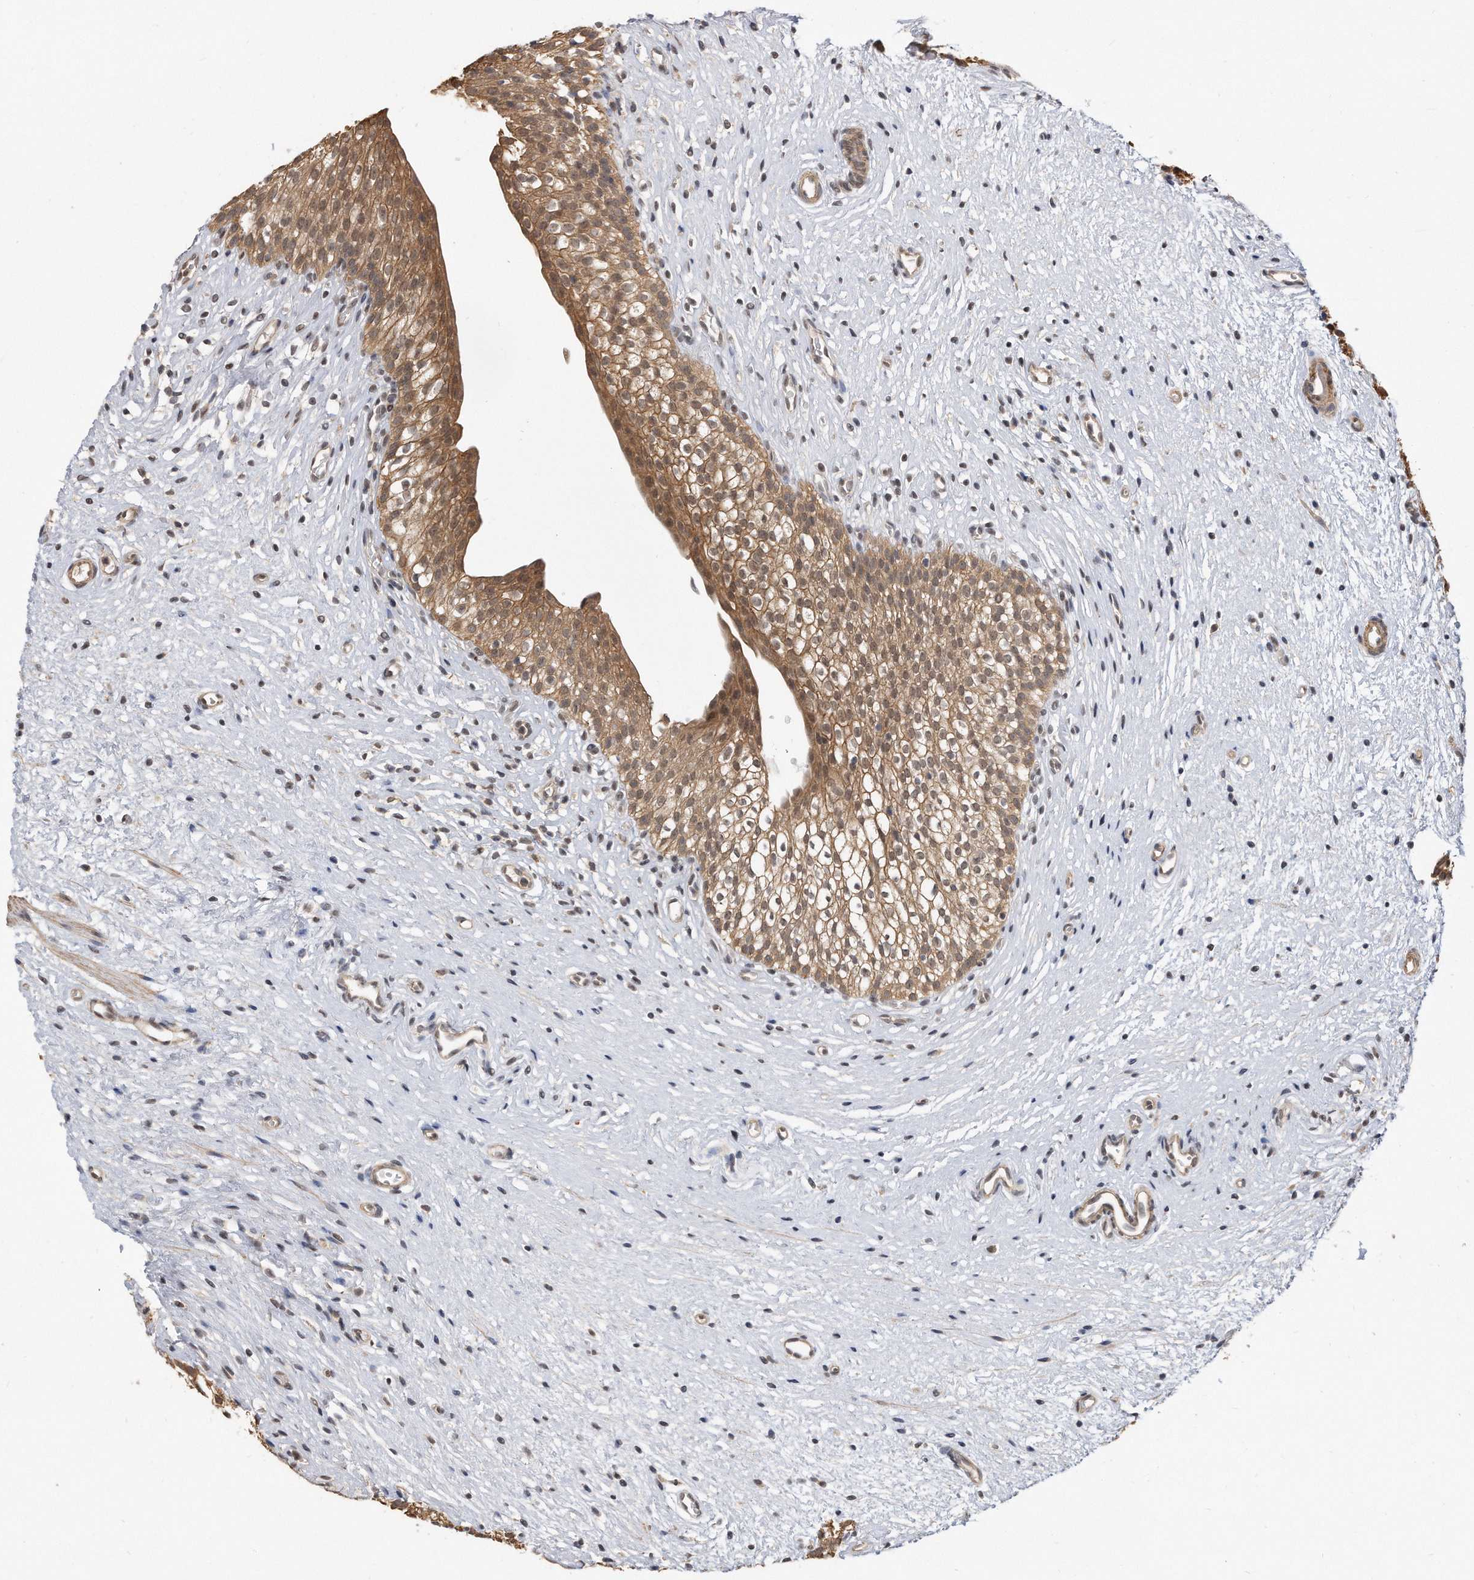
{"staining": {"intensity": "moderate", "quantity": ">75%", "location": "cytoplasmic/membranous,nuclear"}, "tissue": "urinary bladder", "cell_type": "Urothelial cells", "image_type": "normal", "snomed": [{"axis": "morphology", "description": "Normal tissue, NOS"}, {"axis": "topography", "description": "Urinary bladder"}], "caption": "This image exhibits immunohistochemistry staining of benign human urinary bladder, with medium moderate cytoplasmic/membranous,nuclear positivity in approximately >75% of urothelial cells.", "gene": "TCP1", "patient": {"sex": "male", "age": 1}}